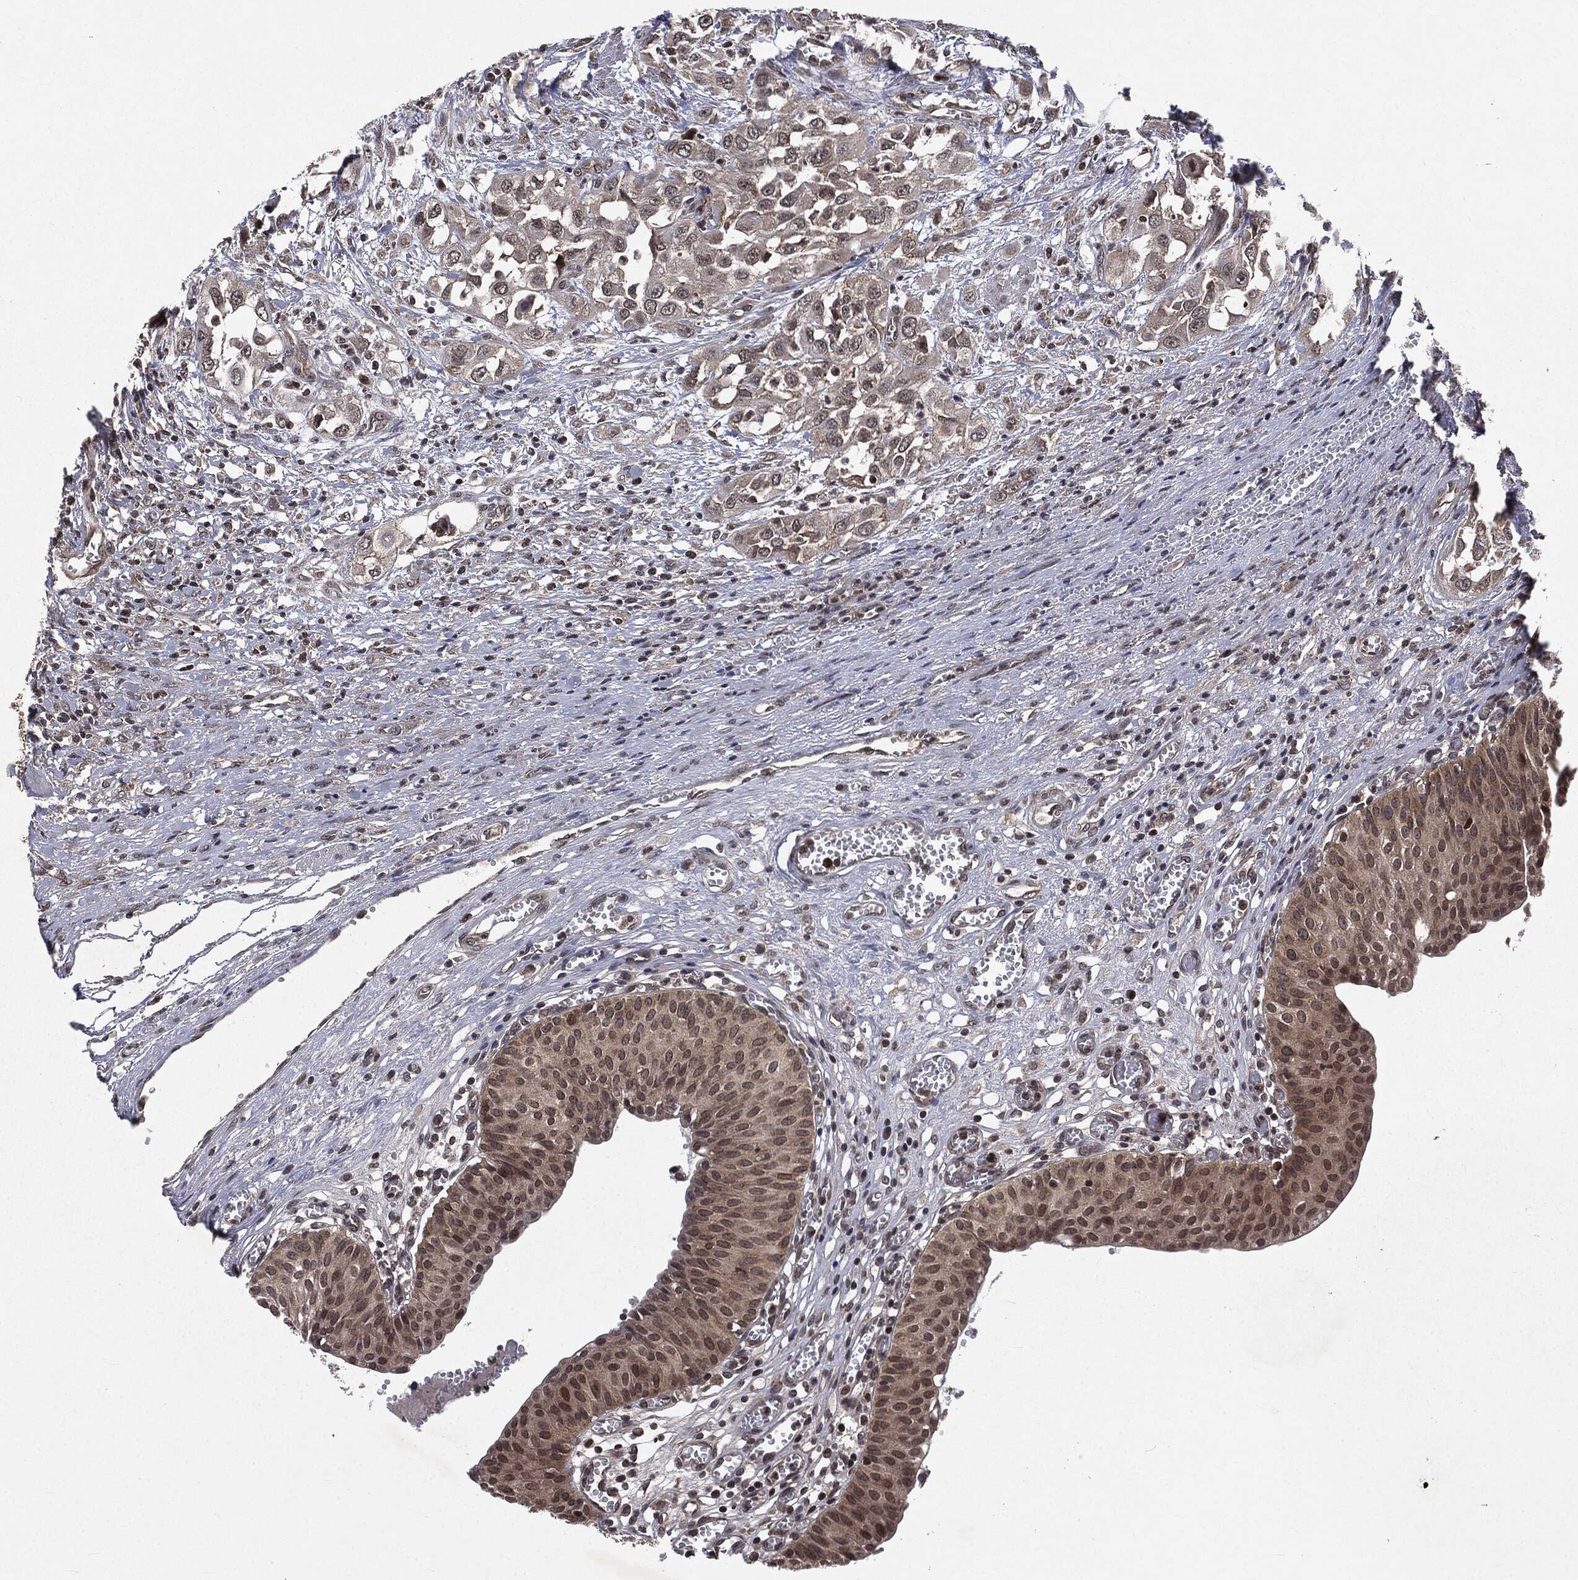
{"staining": {"intensity": "strong", "quantity": "25%-75%", "location": "cytoplasmic/membranous,nuclear"}, "tissue": "urinary bladder", "cell_type": "Urothelial cells", "image_type": "normal", "snomed": [{"axis": "morphology", "description": "Normal tissue, NOS"}, {"axis": "morphology", "description": "Urothelial carcinoma, NOS"}, {"axis": "morphology", "description": "Urothelial carcinoma, High grade"}, {"axis": "topography", "description": "Urinary bladder"}], "caption": "The photomicrograph demonstrates staining of normal urinary bladder, revealing strong cytoplasmic/membranous,nuclear protein expression (brown color) within urothelial cells. Using DAB (3,3'-diaminobenzidine) (brown) and hematoxylin (blue) stains, captured at high magnification using brightfield microscopy.", "gene": "STAU2", "patient": {"sex": "male", "age": 57}}